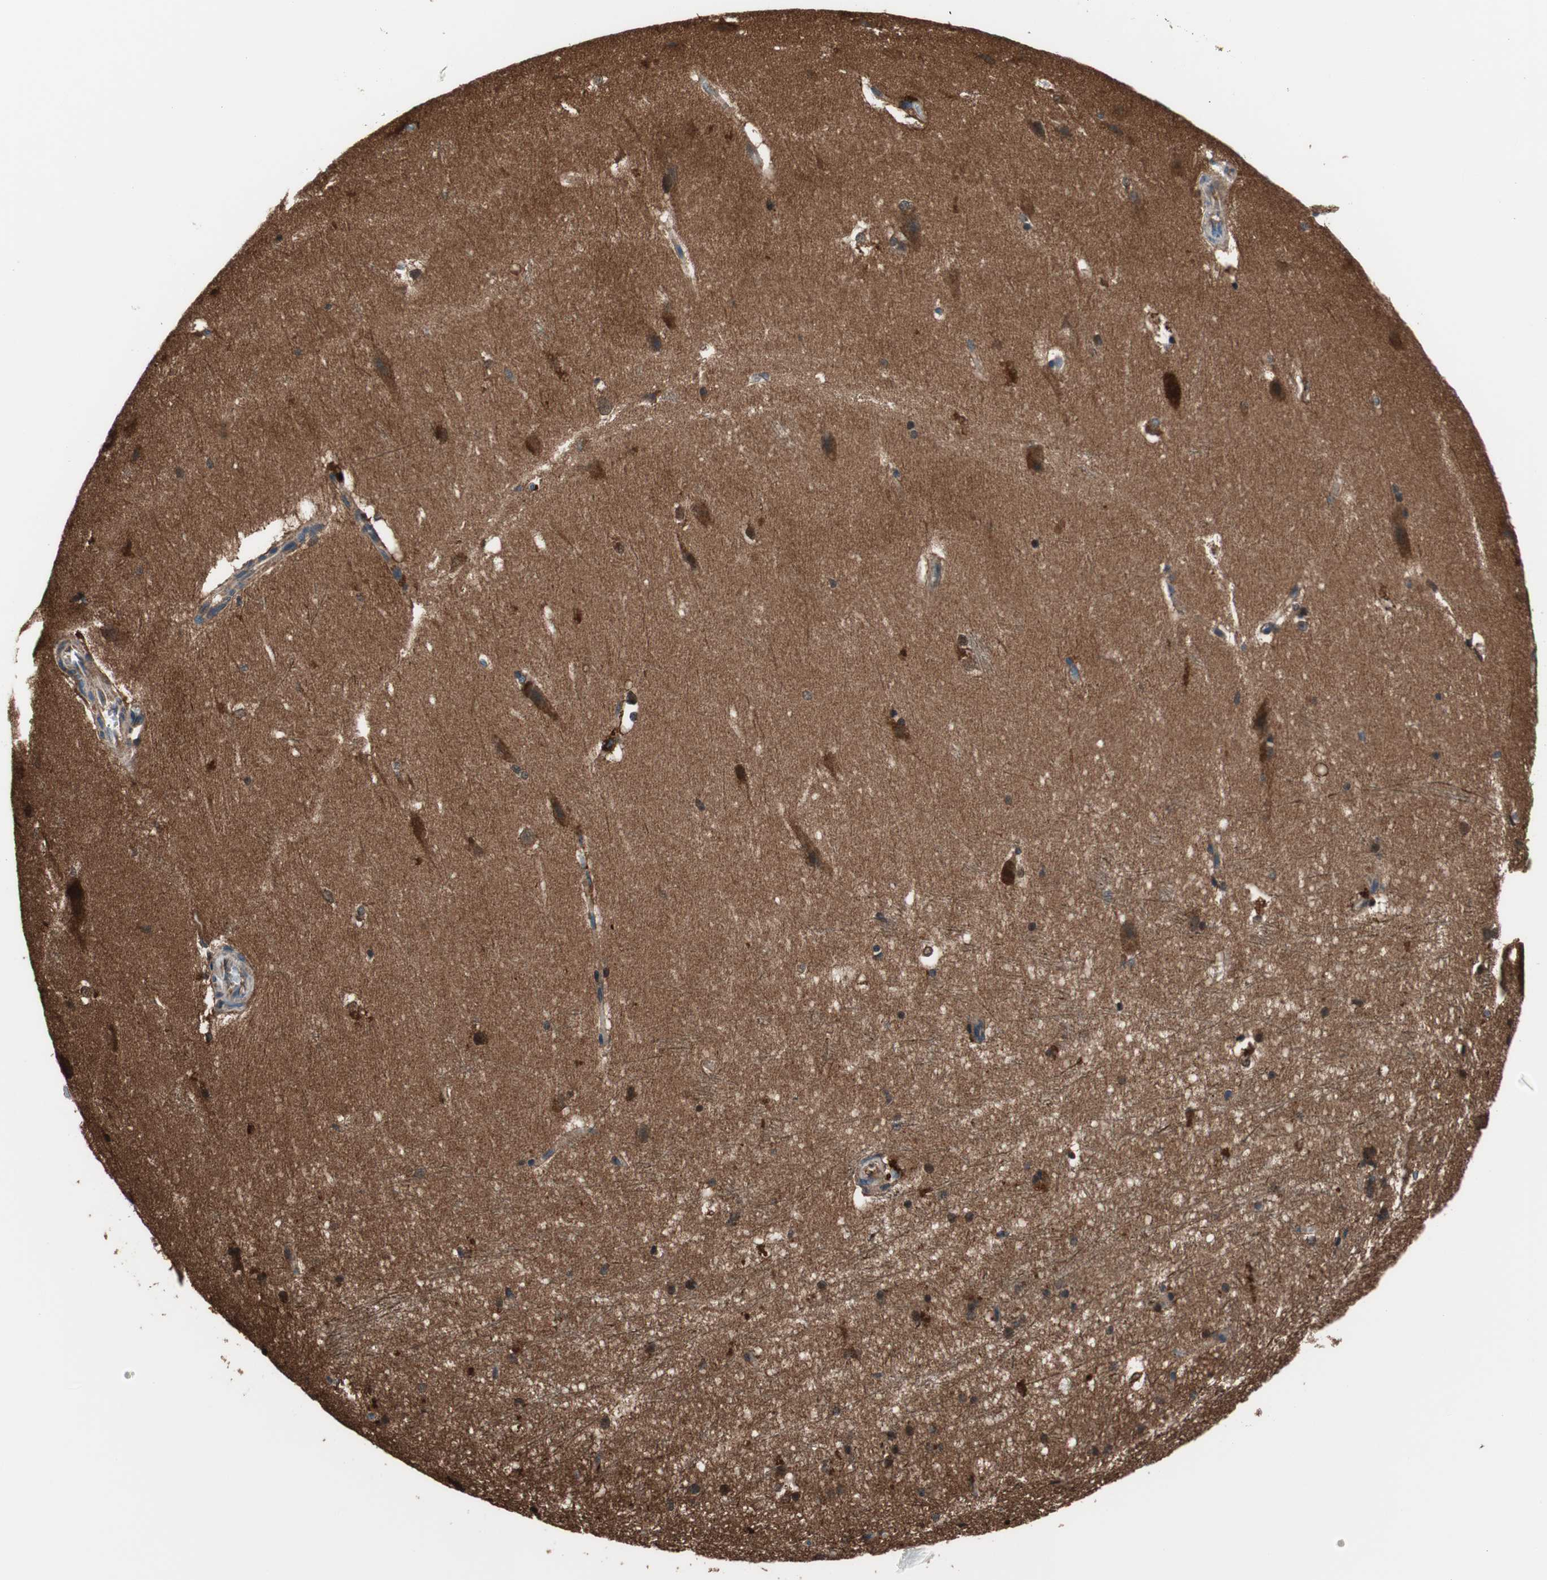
{"staining": {"intensity": "weak", "quantity": "25%-75%", "location": "cytoplasmic/membranous"}, "tissue": "hippocampus", "cell_type": "Glial cells", "image_type": "normal", "snomed": [{"axis": "morphology", "description": "Normal tissue, NOS"}, {"axis": "topography", "description": "Hippocampus"}], "caption": "Immunohistochemistry (DAB (3,3'-diaminobenzidine)) staining of unremarkable hippocampus exhibits weak cytoplasmic/membranous protein staining in approximately 25%-75% of glial cells. (brown staining indicates protein expression, while blue staining denotes nuclei).", "gene": "PRDX2", "patient": {"sex": "female", "age": 19}}